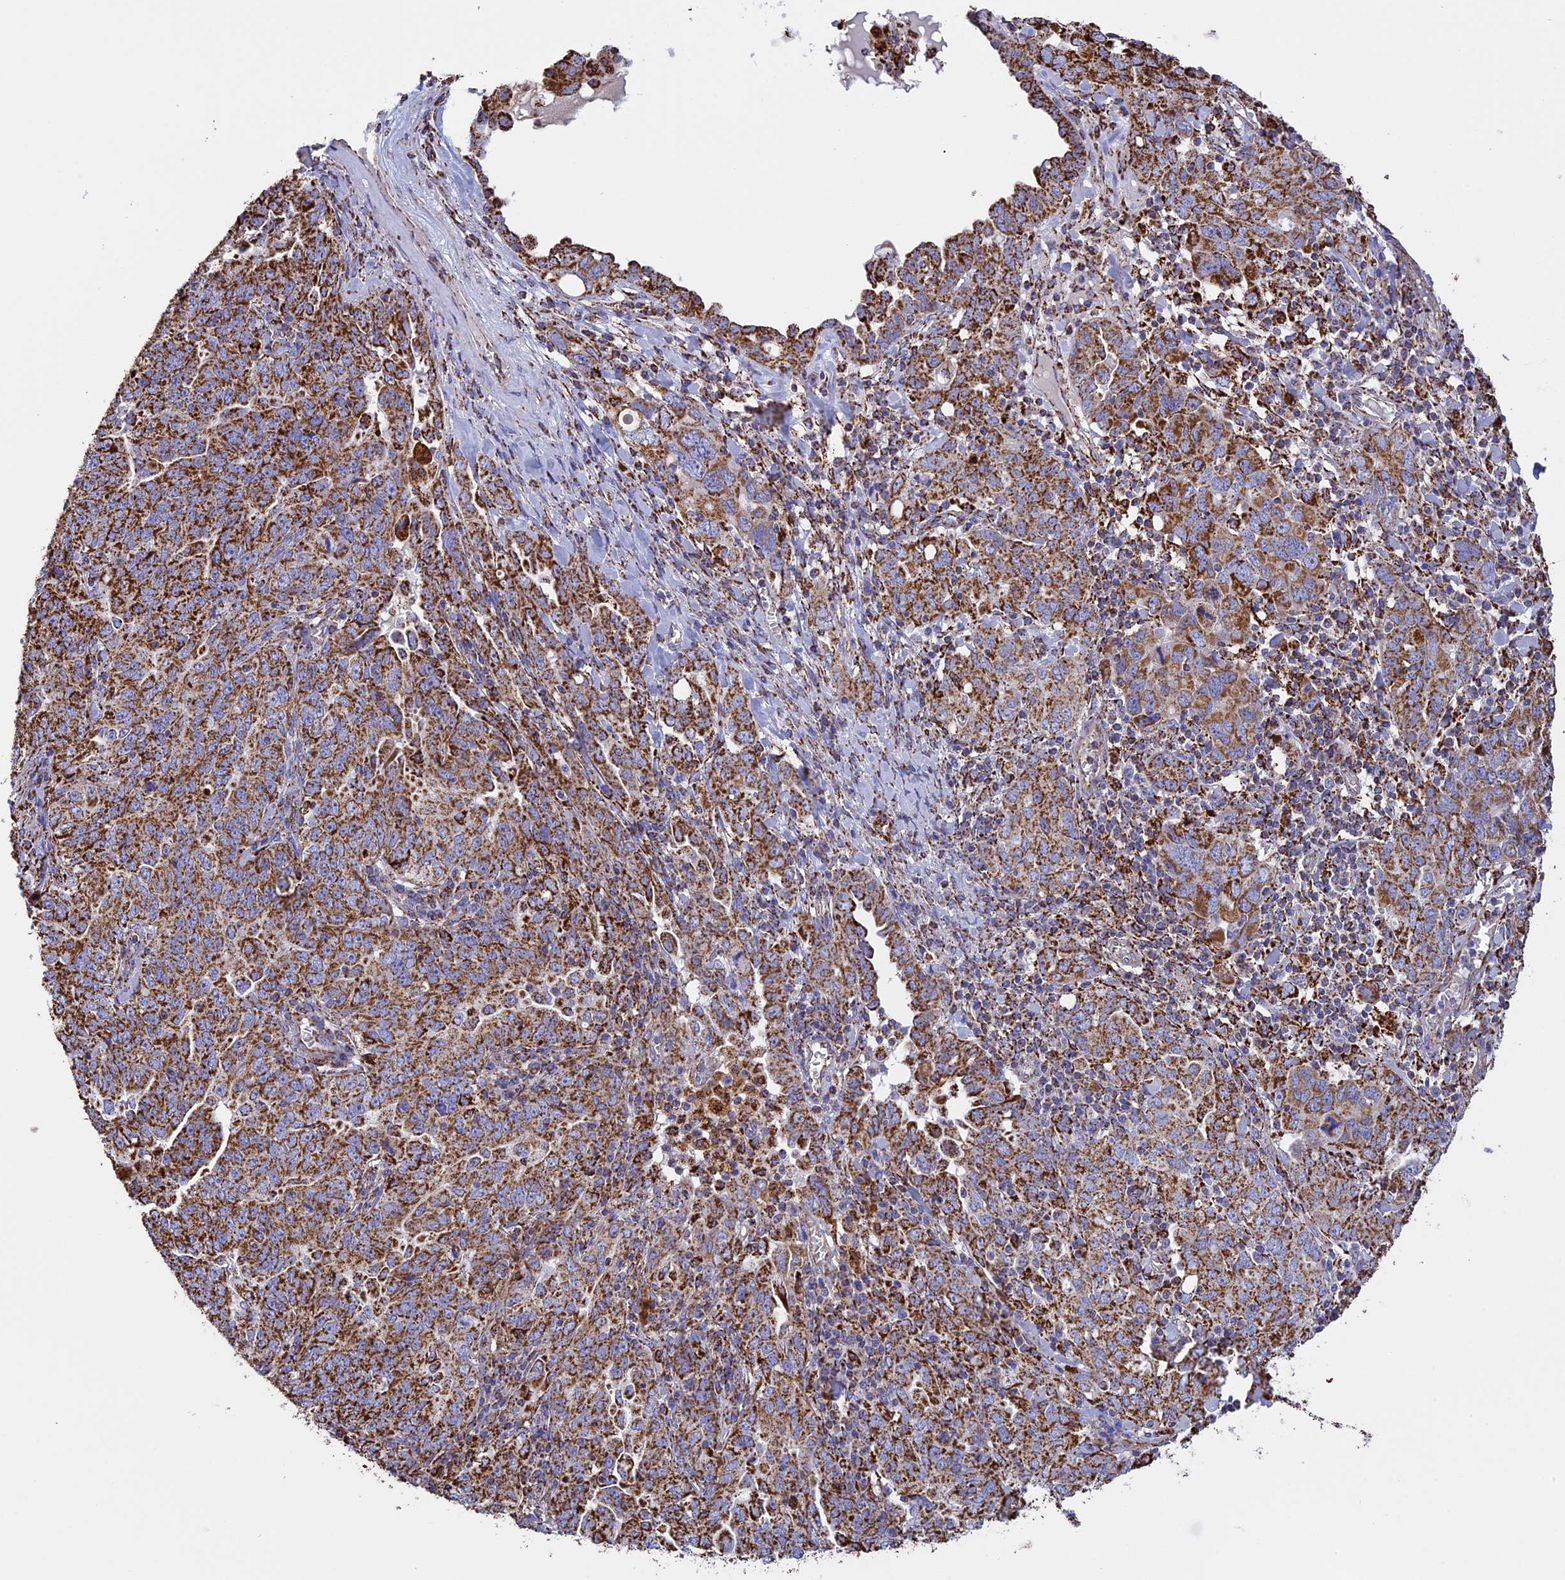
{"staining": {"intensity": "moderate", "quantity": ">75%", "location": "cytoplasmic/membranous"}, "tissue": "ovarian cancer", "cell_type": "Tumor cells", "image_type": "cancer", "snomed": [{"axis": "morphology", "description": "Carcinoma, endometroid"}, {"axis": "topography", "description": "Ovary"}], "caption": "IHC micrograph of neoplastic tissue: ovarian endometroid carcinoma stained using immunohistochemistry (IHC) reveals medium levels of moderate protein expression localized specifically in the cytoplasmic/membranous of tumor cells, appearing as a cytoplasmic/membranous brown color.", "gene": "KCNG1", "patient": {"sex": "female", "age": 62}}